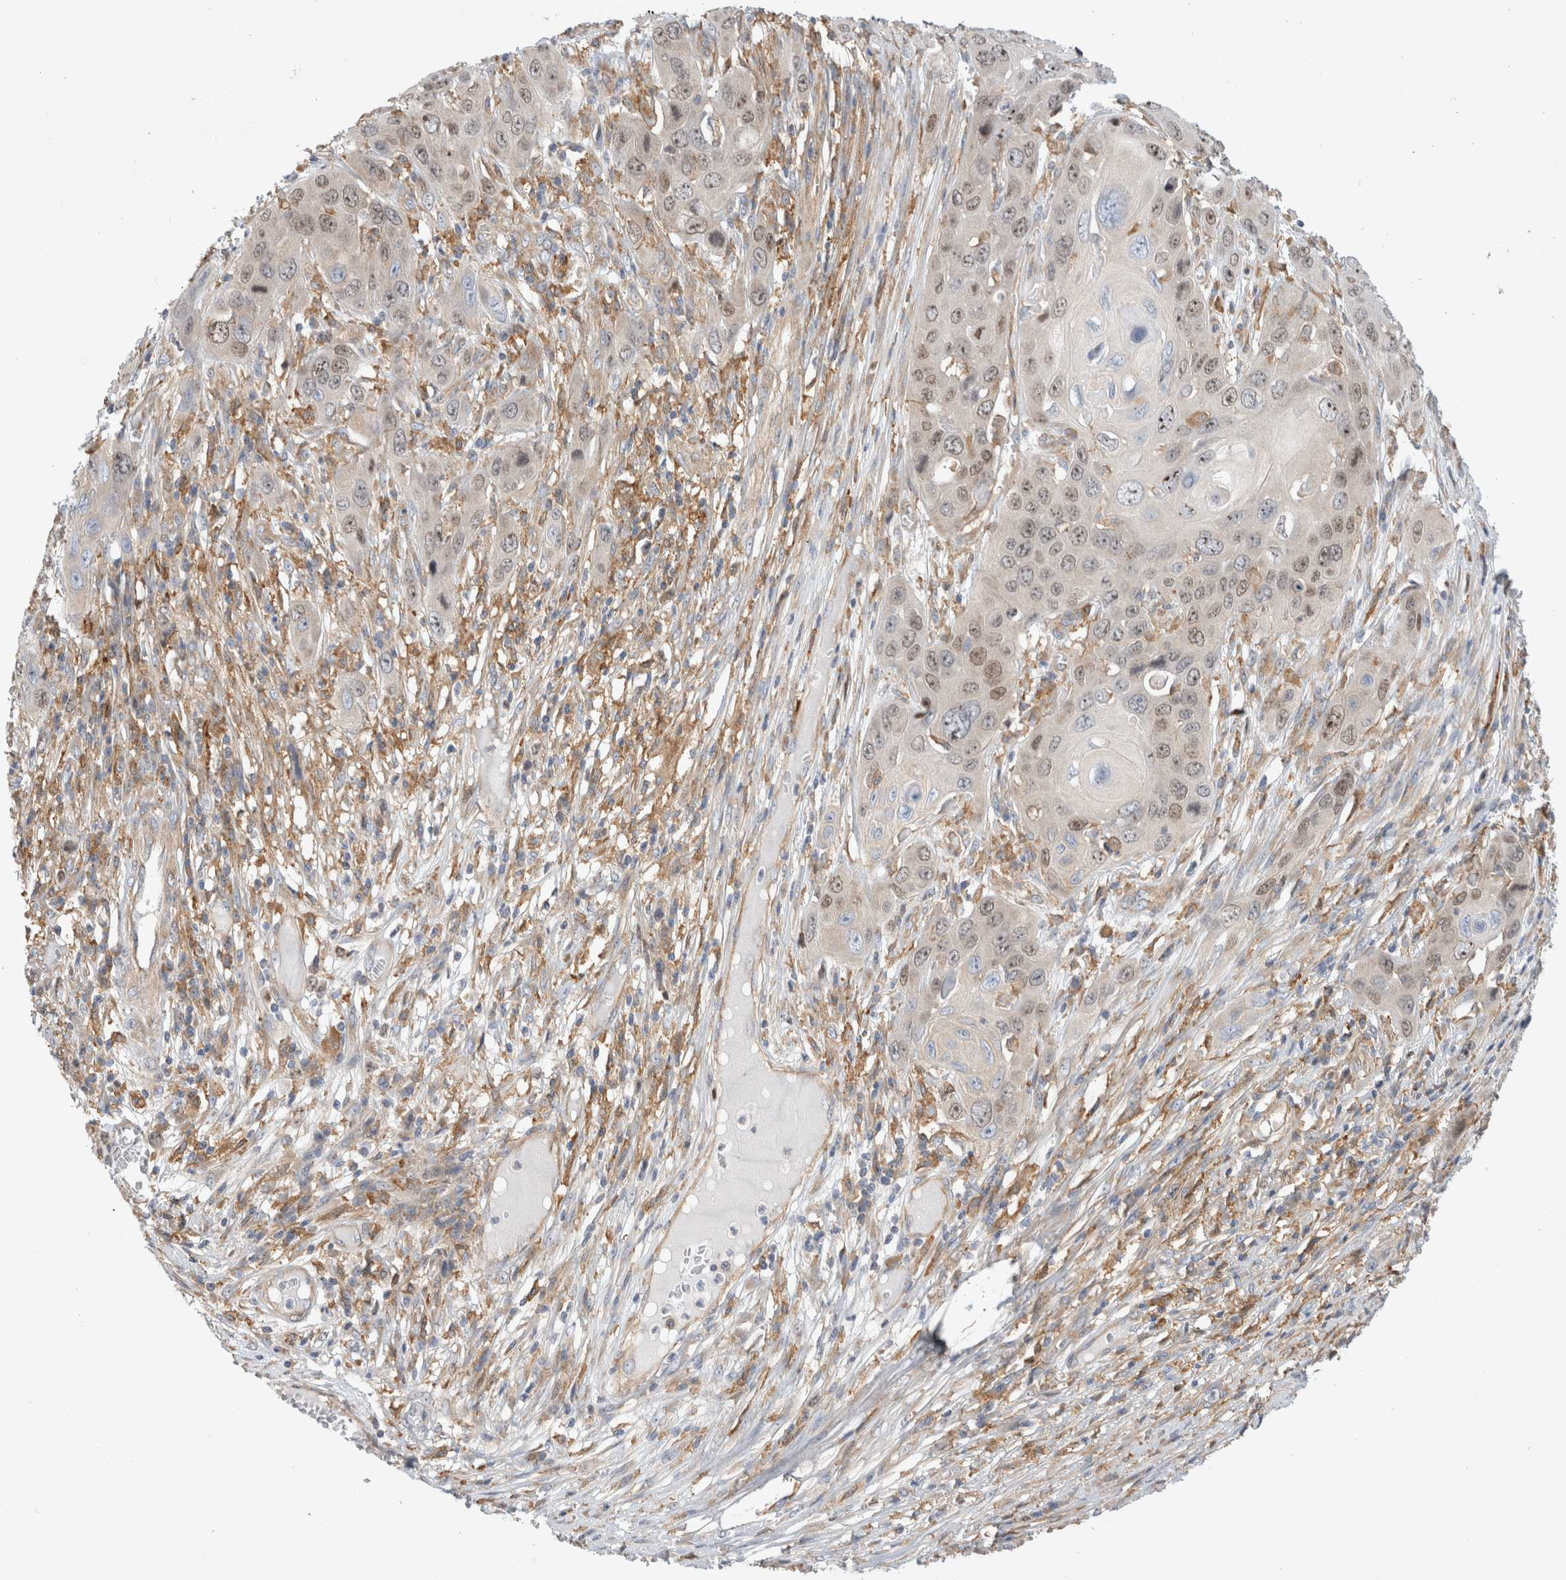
{"staining": {"intensity": "moderate", "quantity": "25%-75%", "location": "nuclear"}, "tissue": "skin cancer", "cell_type": "Tumor cells", "image_type": "cancer", "snomed": [{"axis": "morphology", "description": "Squamous cell carcinoma, NOS"}, {"axis": "topography", "description": "Skin"}], "caption": "Protein analysis of squamous cell carcinoma (skin) tissue shows moderate nuclear positivity in about 25%-75% of tumor cells. (DAB (3,3'-diaminobenzidine) = brown stain, brightfield microscopy at high magnification).", "gene": "CDCA7L", "patient": {"sex": "male", "age": 55}}